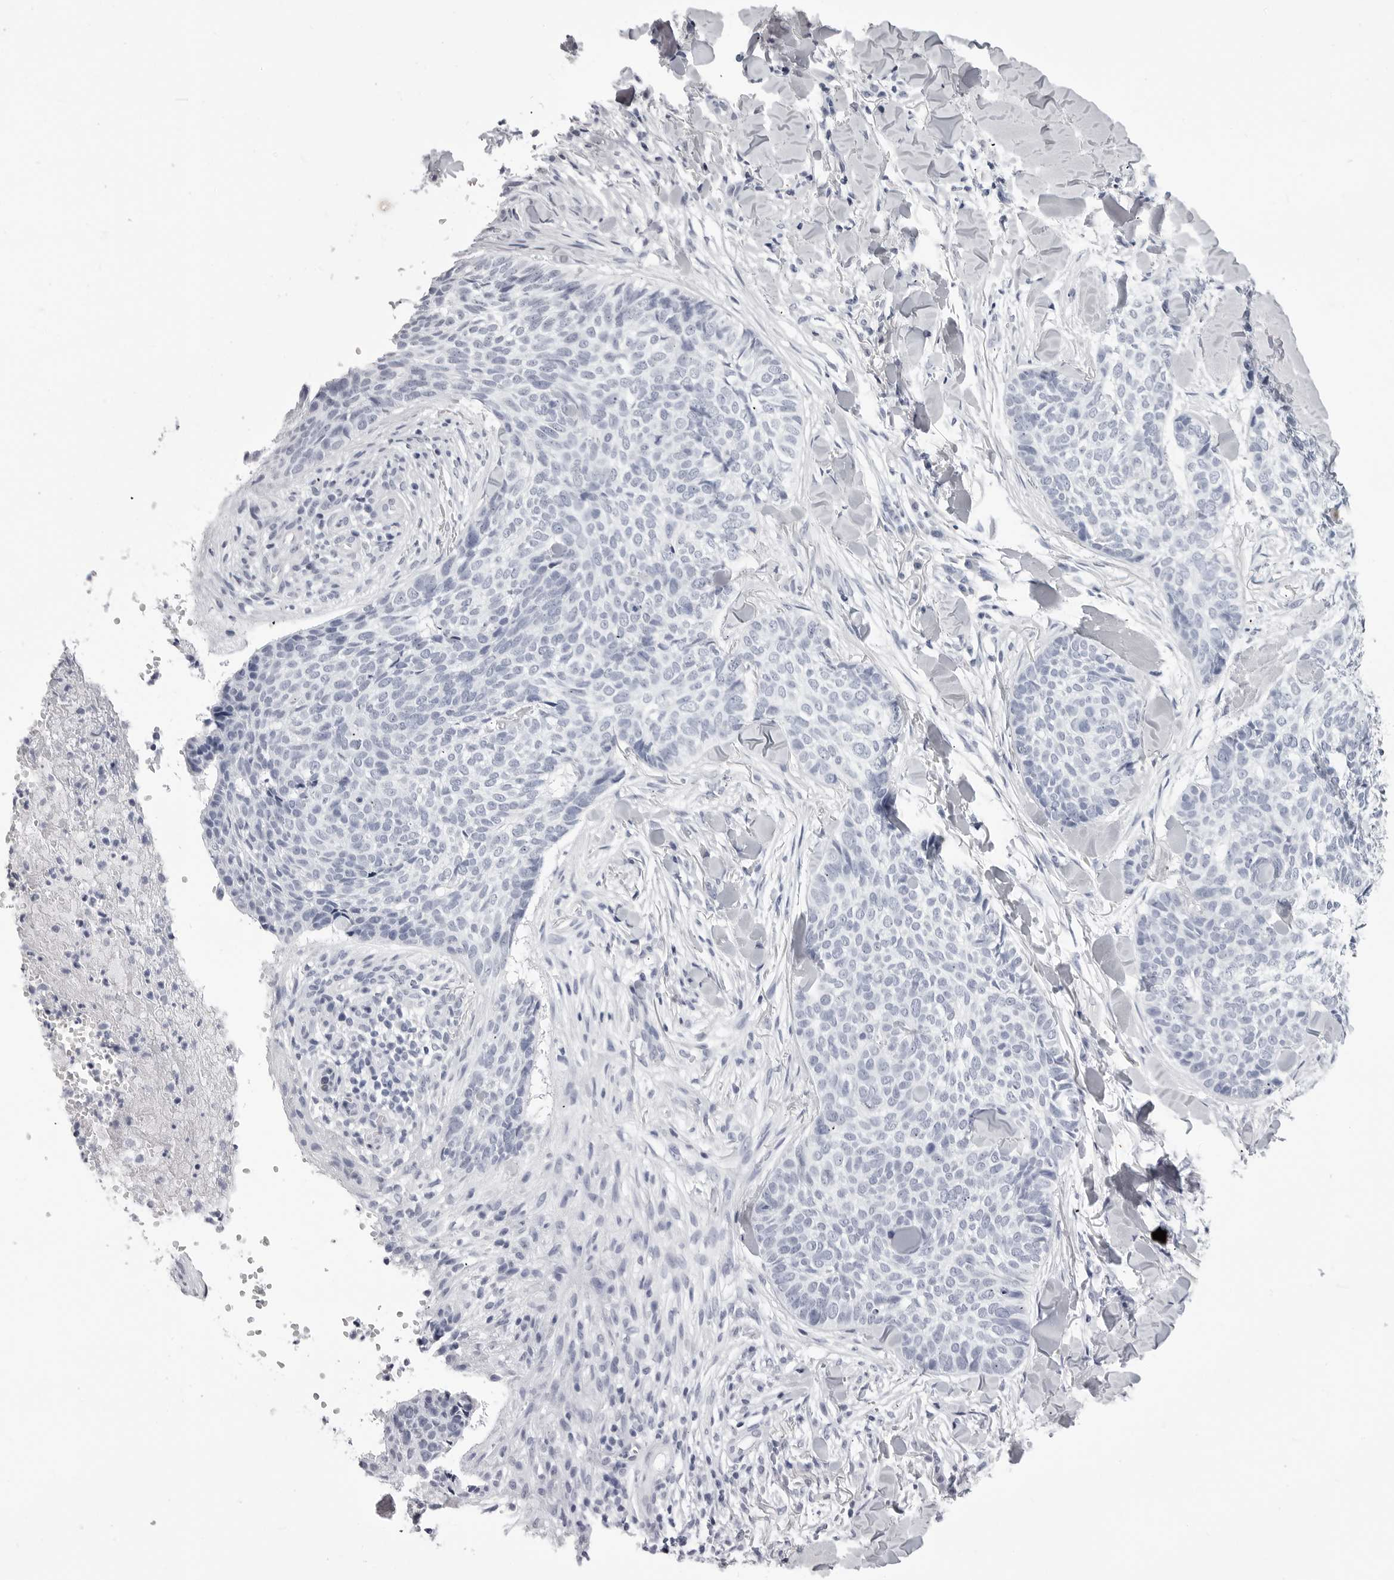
{"staining": {"intensity": "negative", "quantity": "none", "location": "none"}, "tissue": "skin cancer", "cell_type": "Tumor cells", "image_type": "cancer", "snomed": [{"axis": "morphology", "description": "Normal tissue, NOS"}, {"axis": "morphology", "description": "Basal cell carcinoma"}, {"axis": "topography", "description": "Skin"}], "caption": "Immunohistochemistry (IHC) photomicrograph of human basal cell carcinoma (skin) stained for a protein (brown), which reveals no positivity in tumor cells. (Stains: DAB IHC with hematoxylin counter stain, Microscopy: brightfield microscopy at high magnification).", "gene": "LGALS4", "patient": {"sex": "male", "age": 67}}